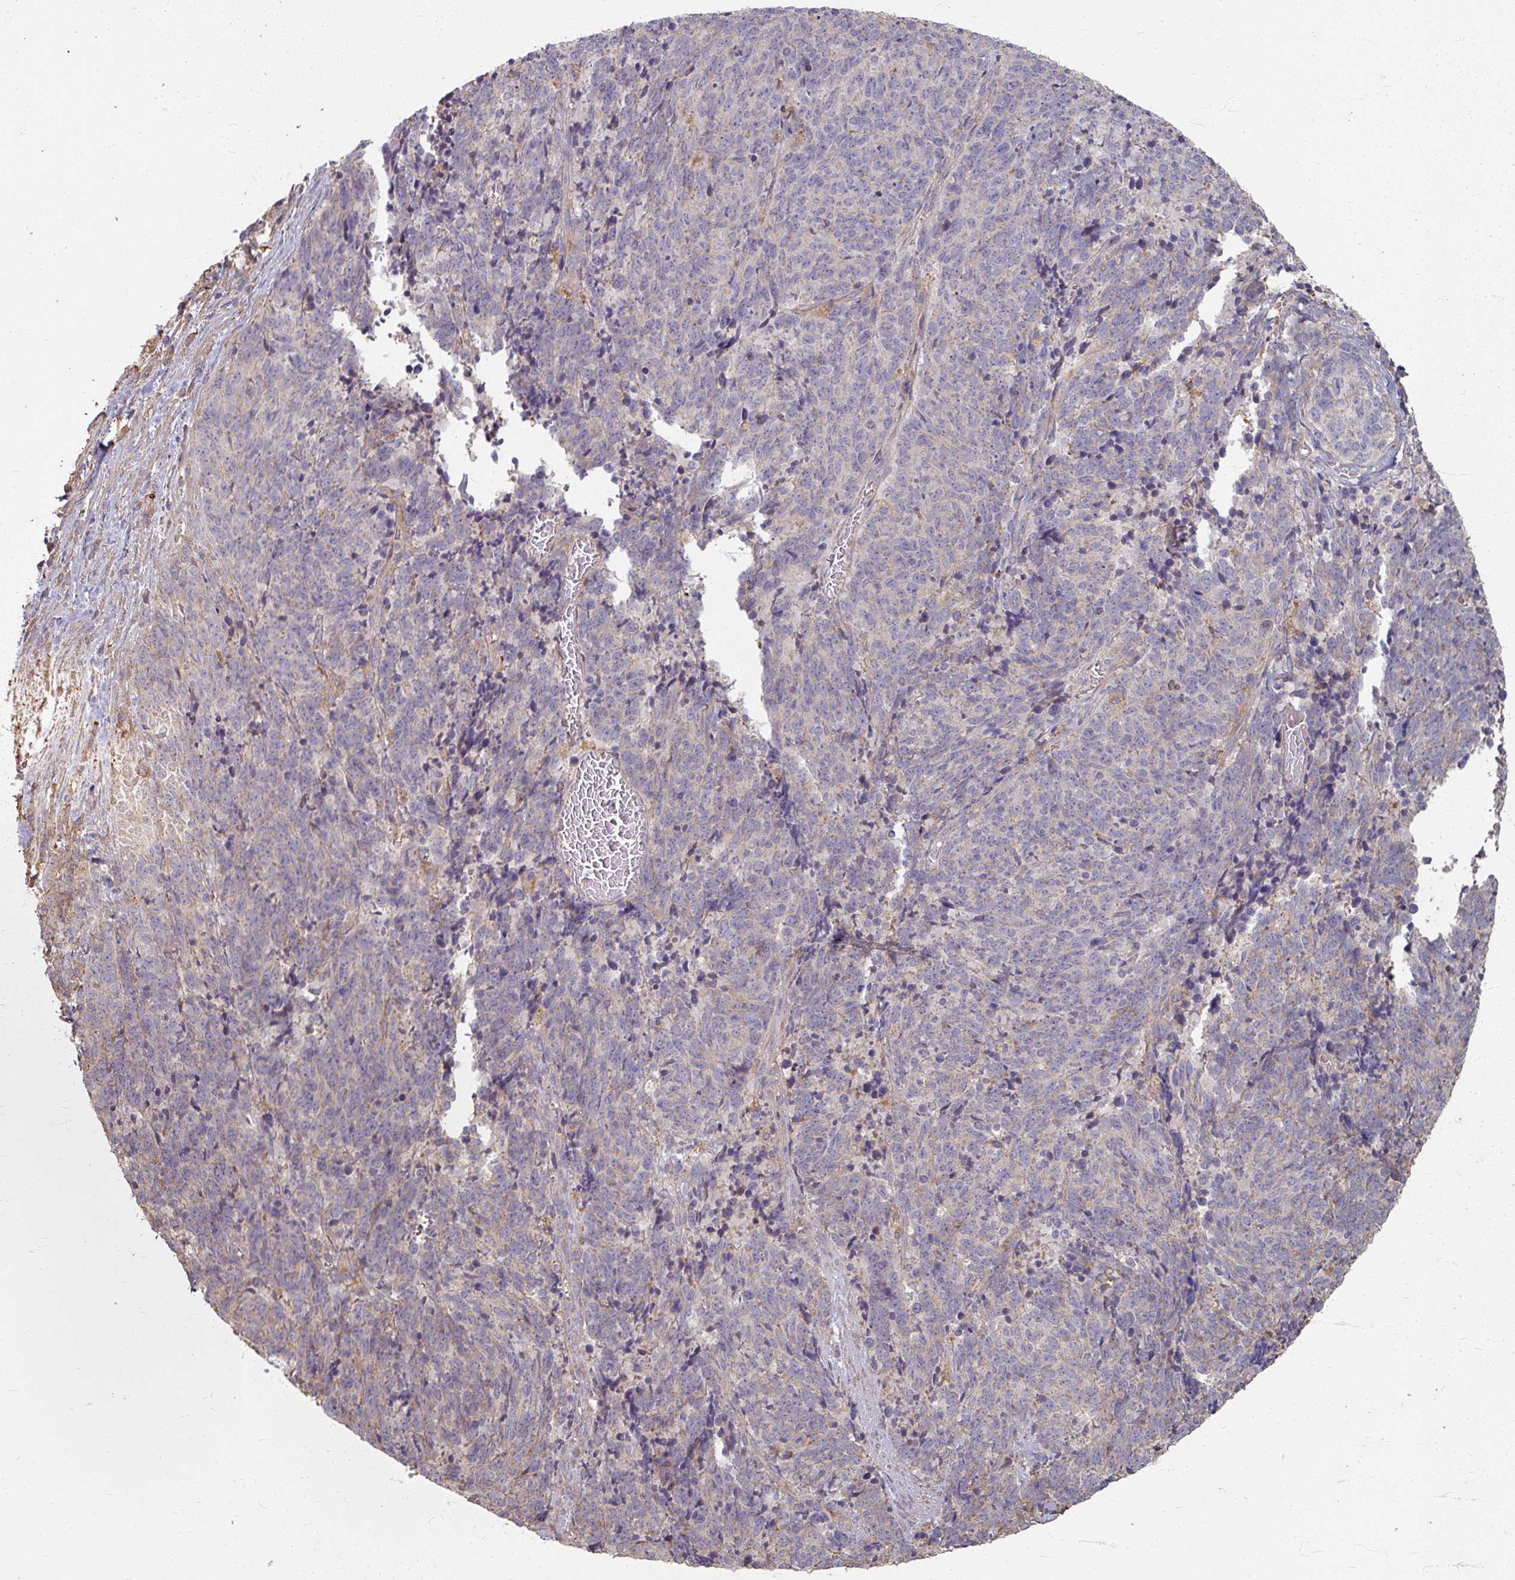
{"staining": {"intensity": "negative", "quantity": "none", "location": "none"}, "tissue": "cervical cancer", "cell_type": "Tumor cells", "image_type": "cancer", "snomed": [{"axis": "morphology", "description": "Squamous cell carcinoma, NOS"}, {"axis": "topography", "description": "Cervix"}], "caption": "A micrograph of human cervical cancer (squamous cell carcinoma) is negative for staining in tumor cells.", "gene": "CCDC68", "patient": {"sex": "female", "age": 29}}